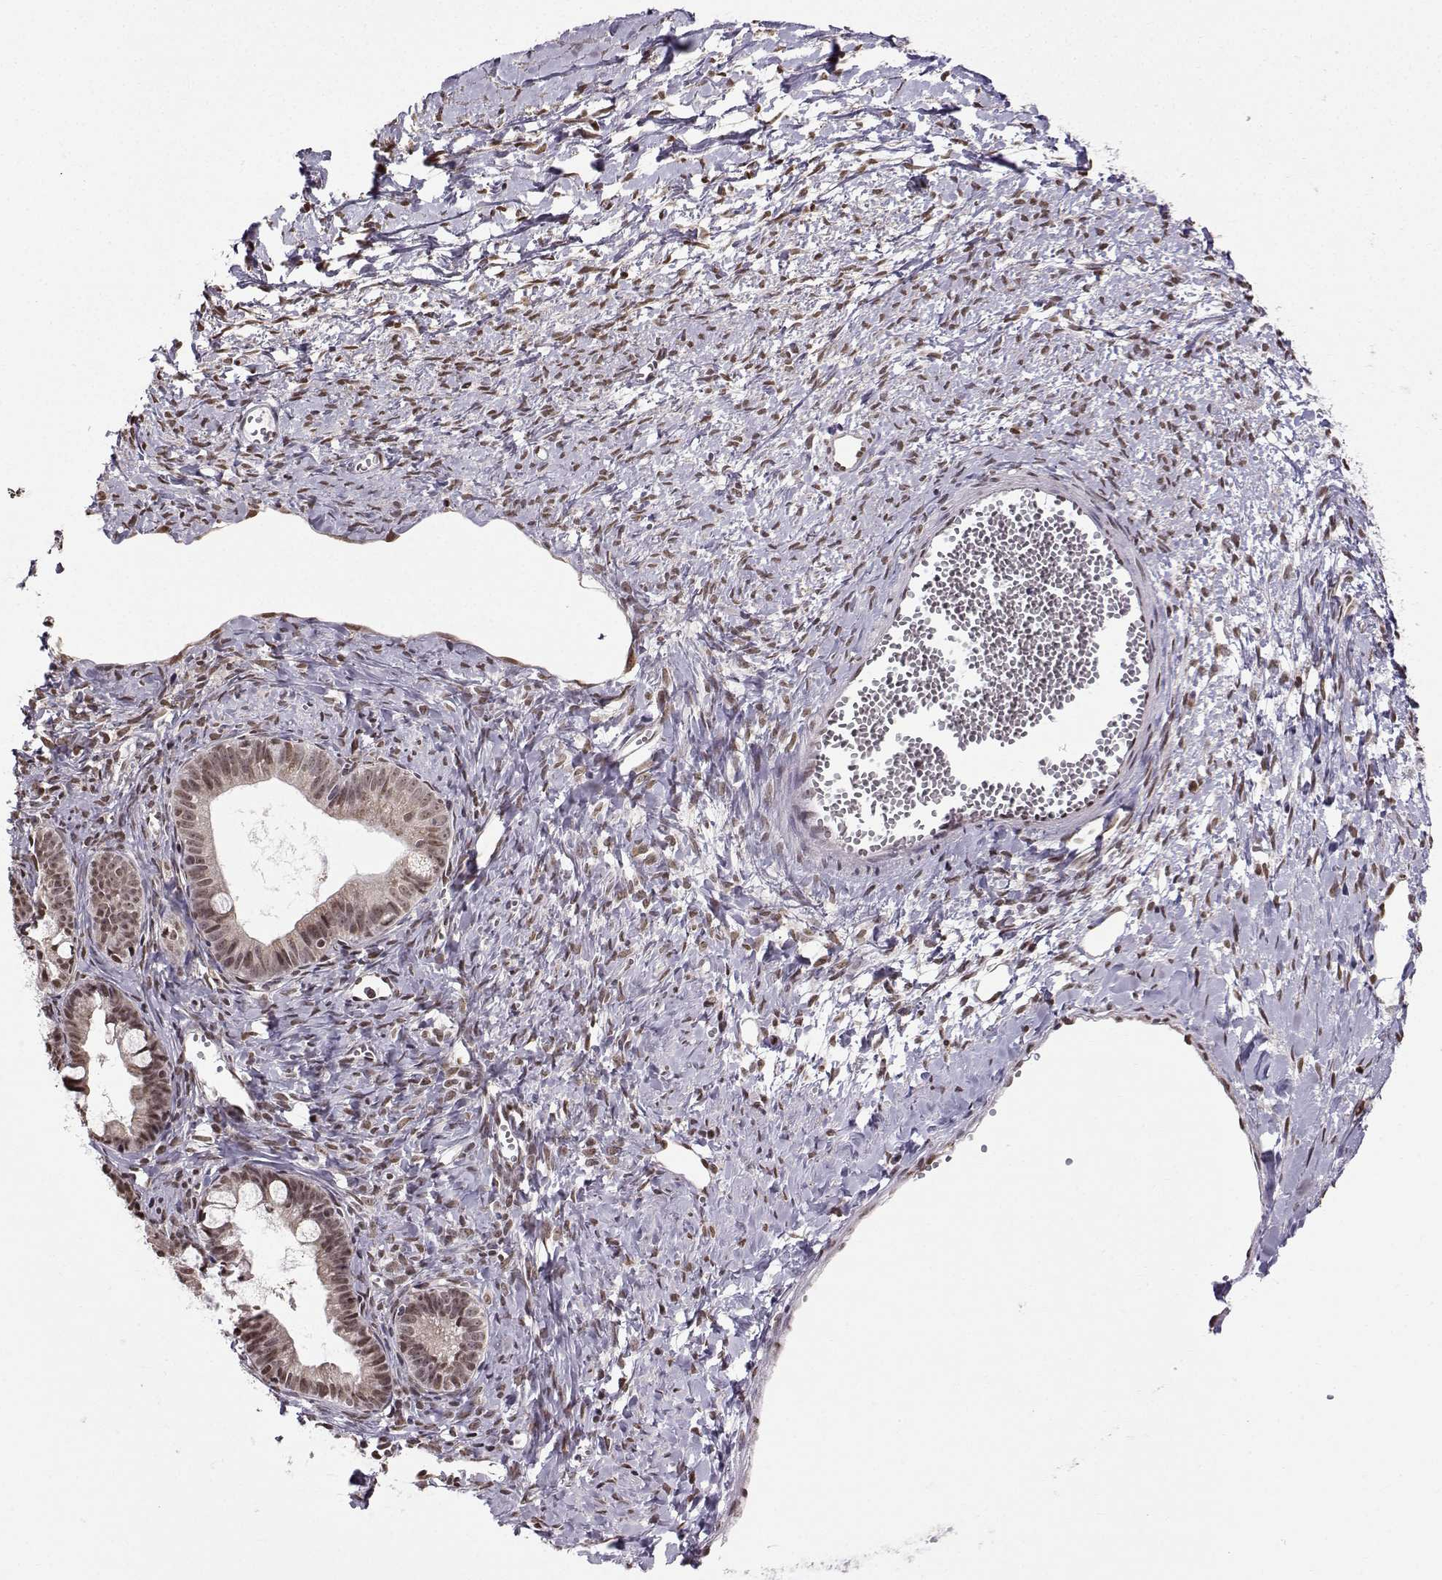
{"staining": {"intensity": "weak", "quantity": ">75%", "location": "cytoplasmic/membranous,nuclear"}, "tissue": "ovarian cancer", "cell_type": "Tumor cells", "image_type": "cancer", "snomed": [{"axis": "morphology", "description": "Cystadenocarcinoma, mucinous, NOS"}, {"axis": "topography", "description": "Ovary"}], "caption": "This photomicrograph shows immunohistochemistry (IHC) staining of human mucinous cystadenocarcinoma (ovarian), with low weak cytoplasmic/membranous and nuclear expression in about >75% of tumor cells.", "gene": "EZH1", "patient": {"sex": "female", "age": 63}}